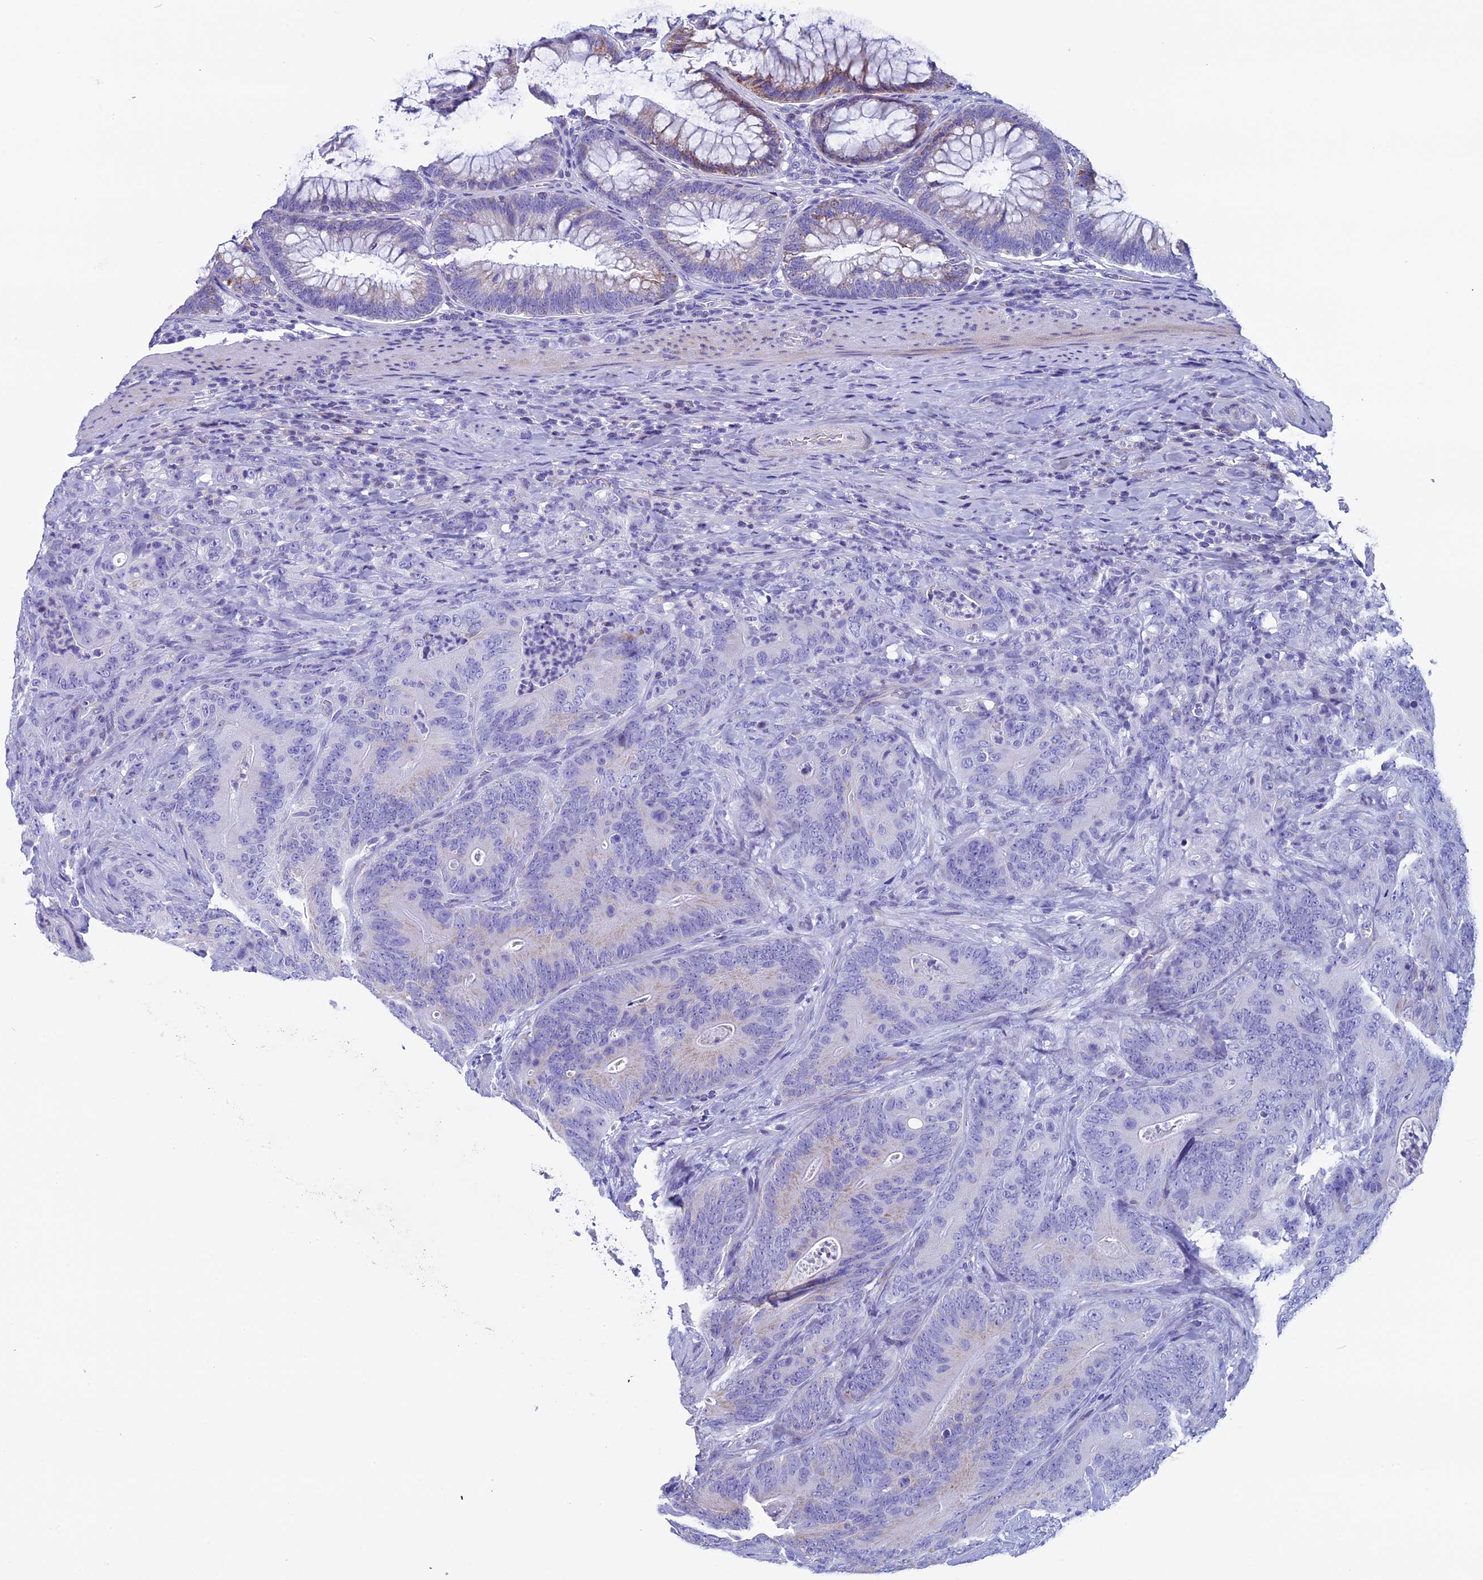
{"staining": {"intensity": "negative", "quantity": "none", "location": "none"}, "tissue": "colorectal cancer", "cell_type": "Tumor cells", "image_type": "cancer", "snomed": [{"axis": "morphology", "description": "Normal tissue, NOS"}, {"axis": "topography", "description": "Colon"}], "caption": "Colorectal cancer was stained to show a protein in brown. There is no significant positivity in tumor cells.", "gene": "ZNF563", "patient": {"sex": "female", "age": 82}}